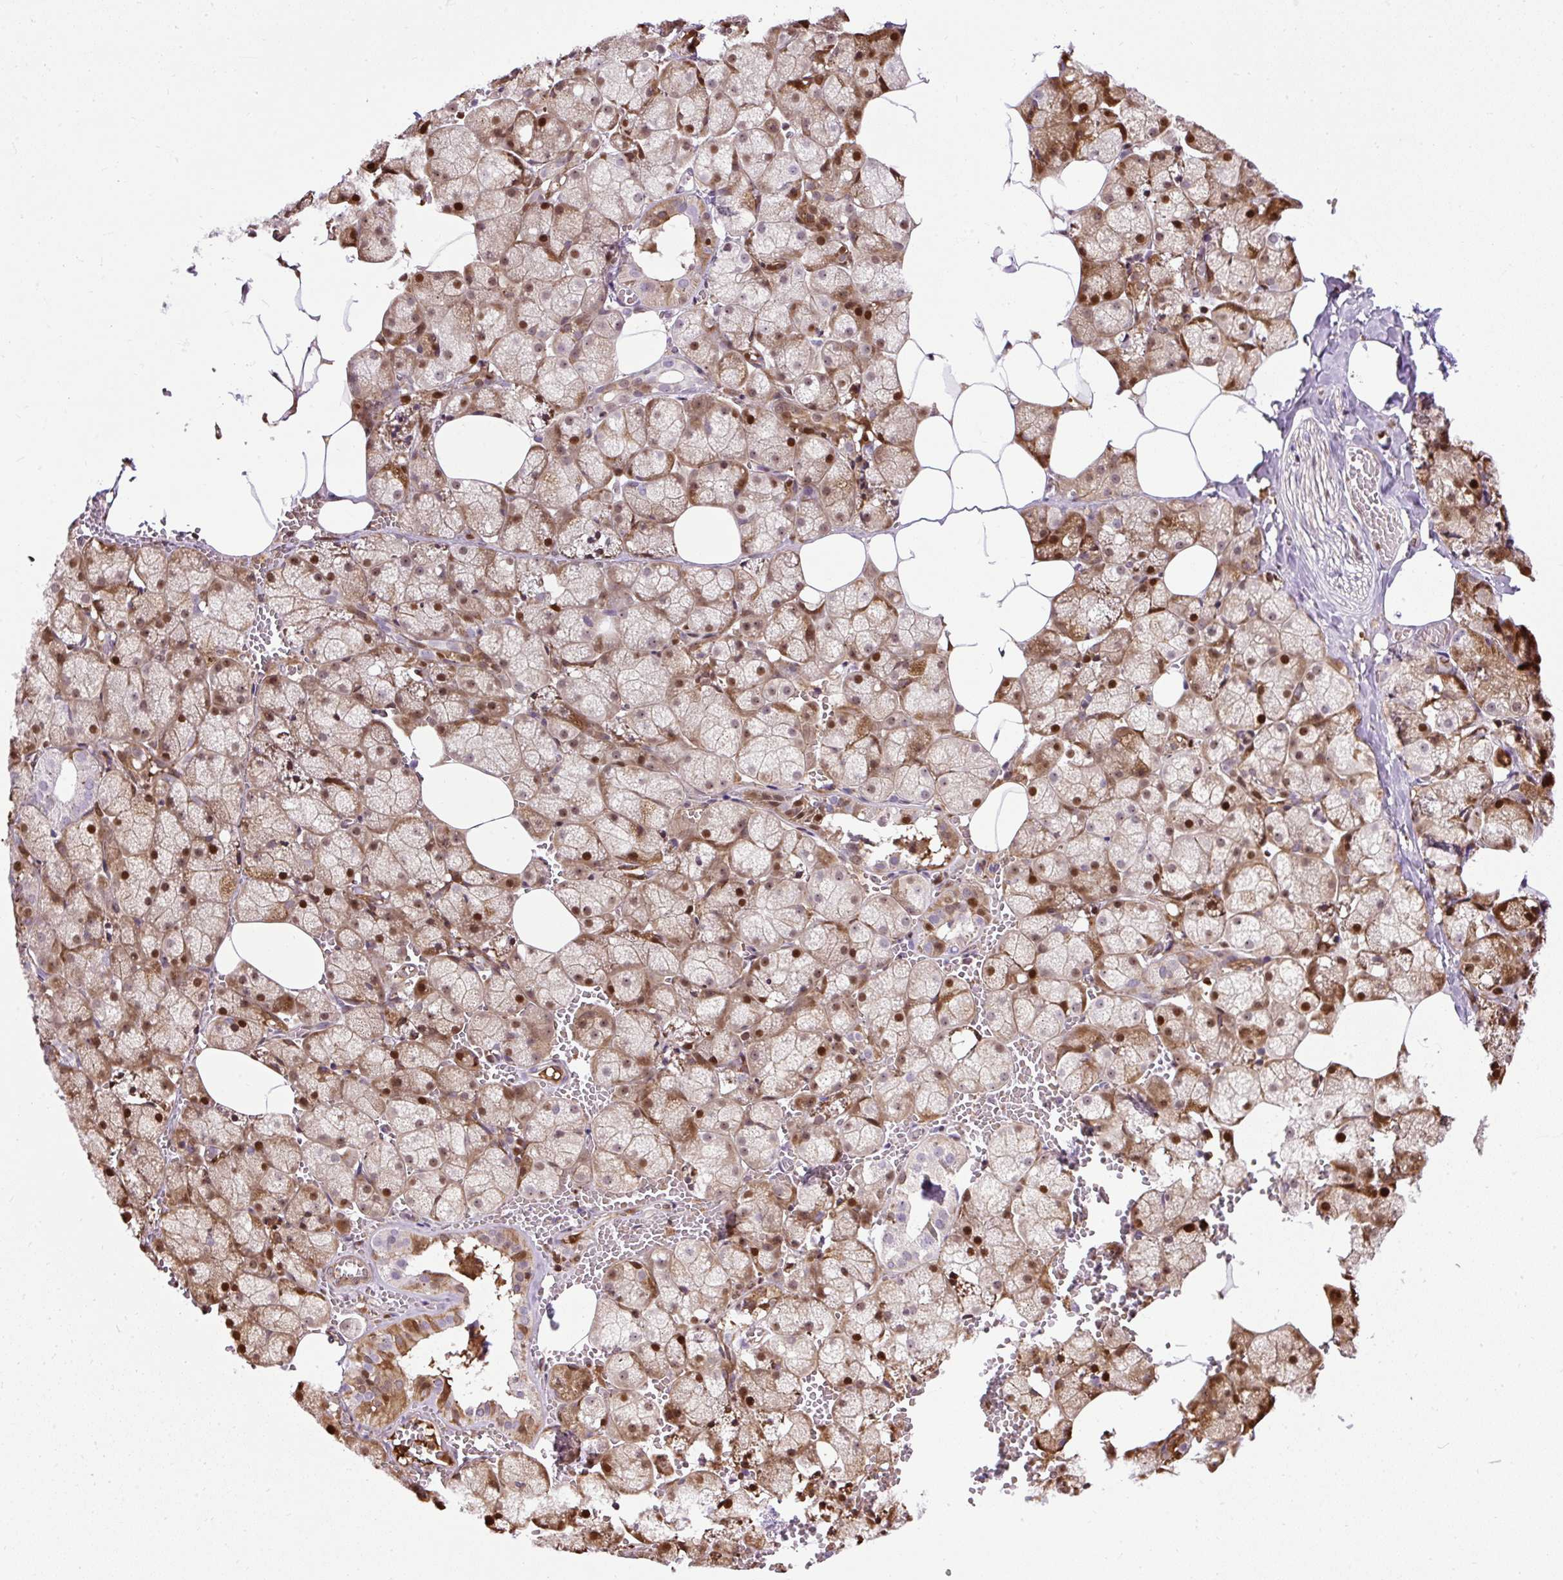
{"staining": {"intensity": "moderate", "quantity": "25%-75%", "location": "cytoplasmic/membranous,nuclear"}, "tissue": "salivary gland", "cell_type": "Glandular cells", "image_type": "normal", "snomed": [{"axis": "morphology", "description": "Normal tissue, NOS"}, {"axis": "topography", "description": "Salivary gland"}, {"axis": "topography", "description": "Peripheral nerve tissue"}], "caption": "High-power microscopy captured an IHC image of unremarkable salivary gland, revealing moderate cytoplasmic/membranous,nuclear expression in about 25%-75% of glandular cells.", "gene": "ARHGEF18", "patient": {"sex": "male", "age": 38}}